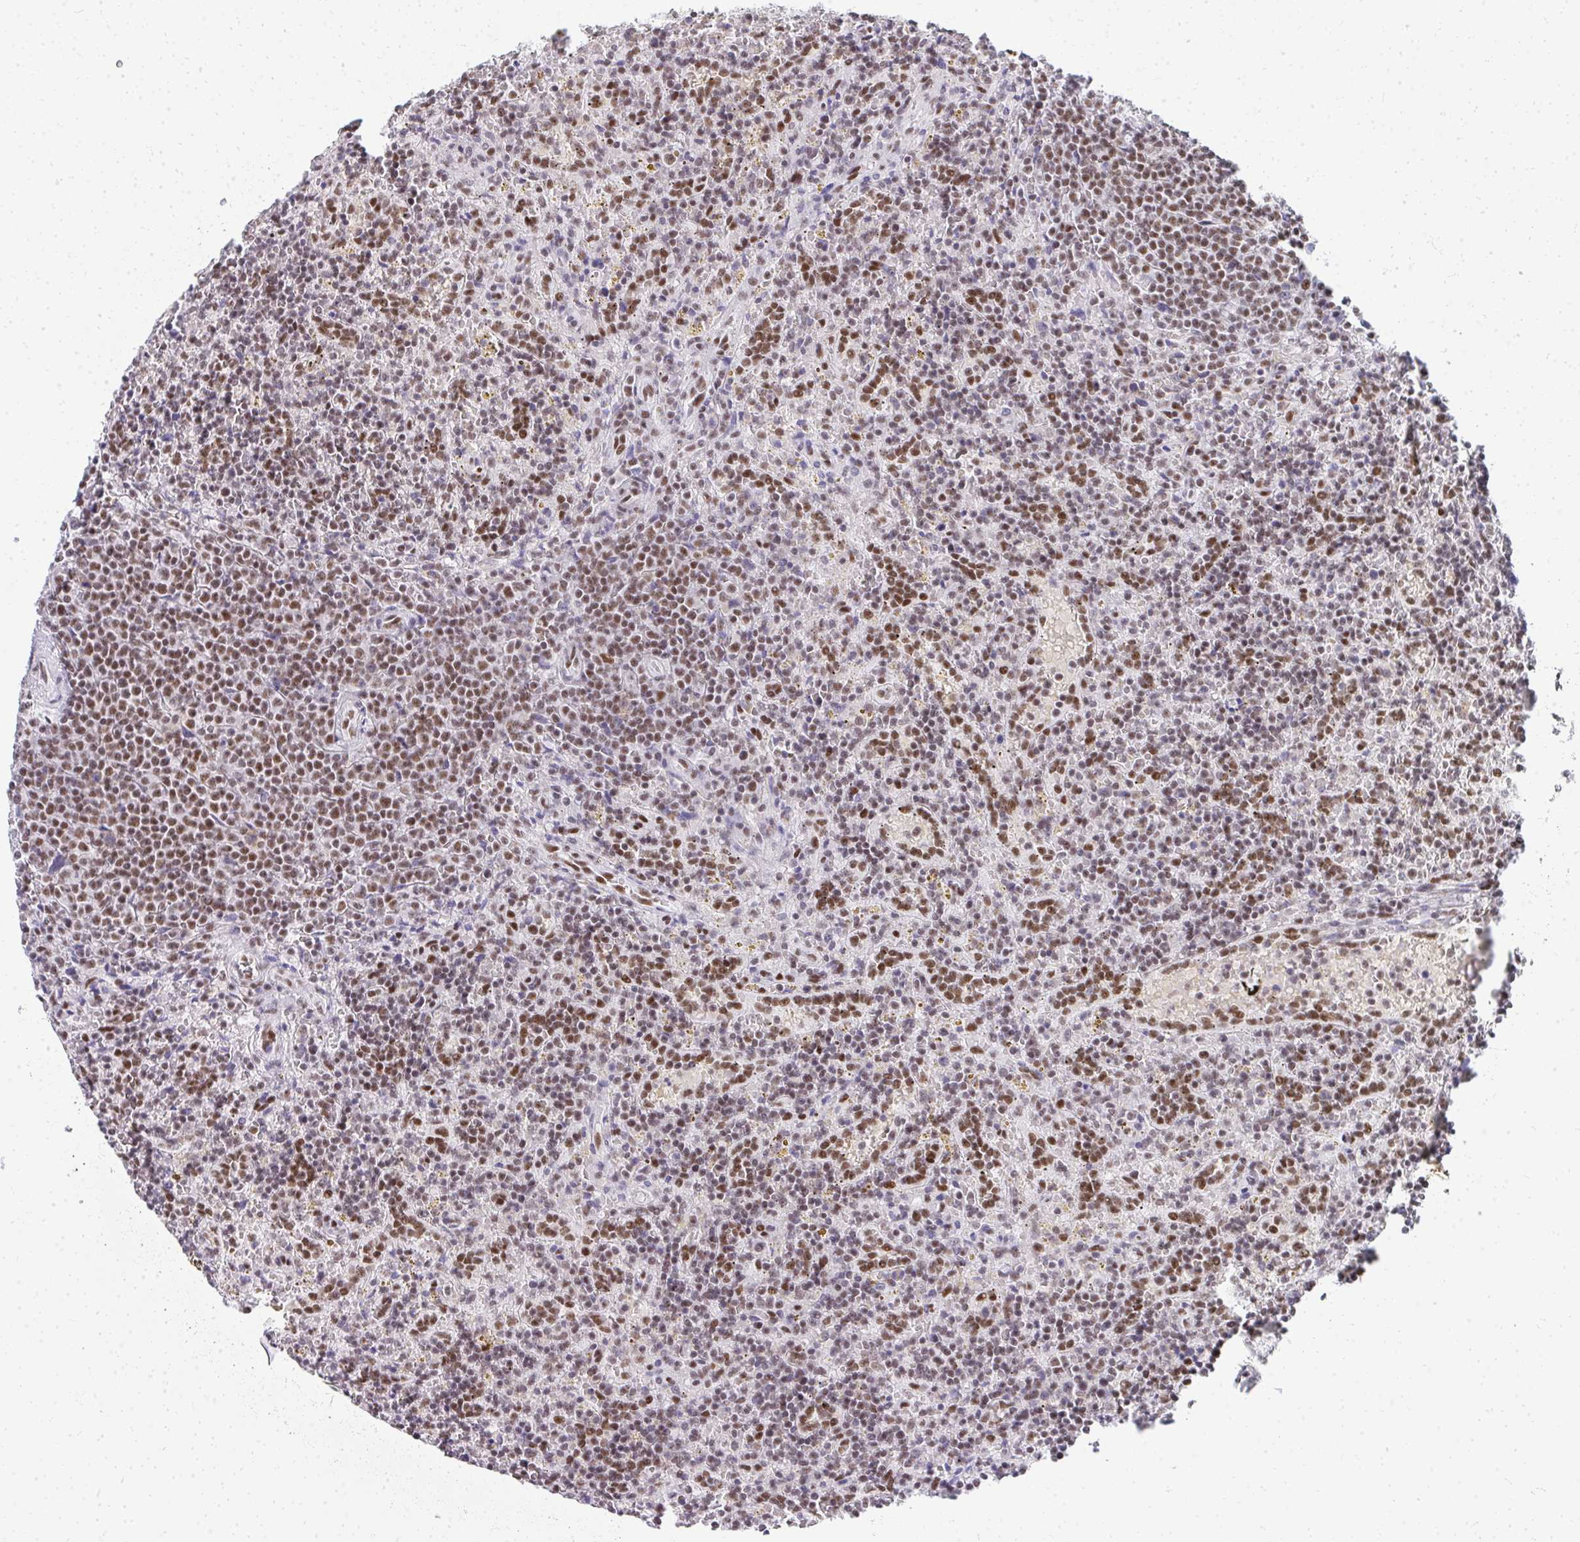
{"staining": {"intensity": "moderate", "quantity": "25%-75%", "location": "nuclear"}, "tissue": "lymphoma", "cell_type": "Tumor cells", "image_type": "cancer", "snomed": [{"axis": "morphology", "description": "Malignant lymphoma, non-Hodgkin's type, Low grade"}, {"axis": "topography", "description": "Spleen"}], "caption": "Lymphoma was stained to show a protein in brown. There is medium levels of moderate nuclear expression in about 25%-75% of tumor cells. (Stains: DAB (3,3'-diaminobenzidine) in brown, nuclei in blue, Microscopy: brightfield microscopy at high magnification).", "gene": "CREBBP", "patient": {"sex": "male", "age": 67}}